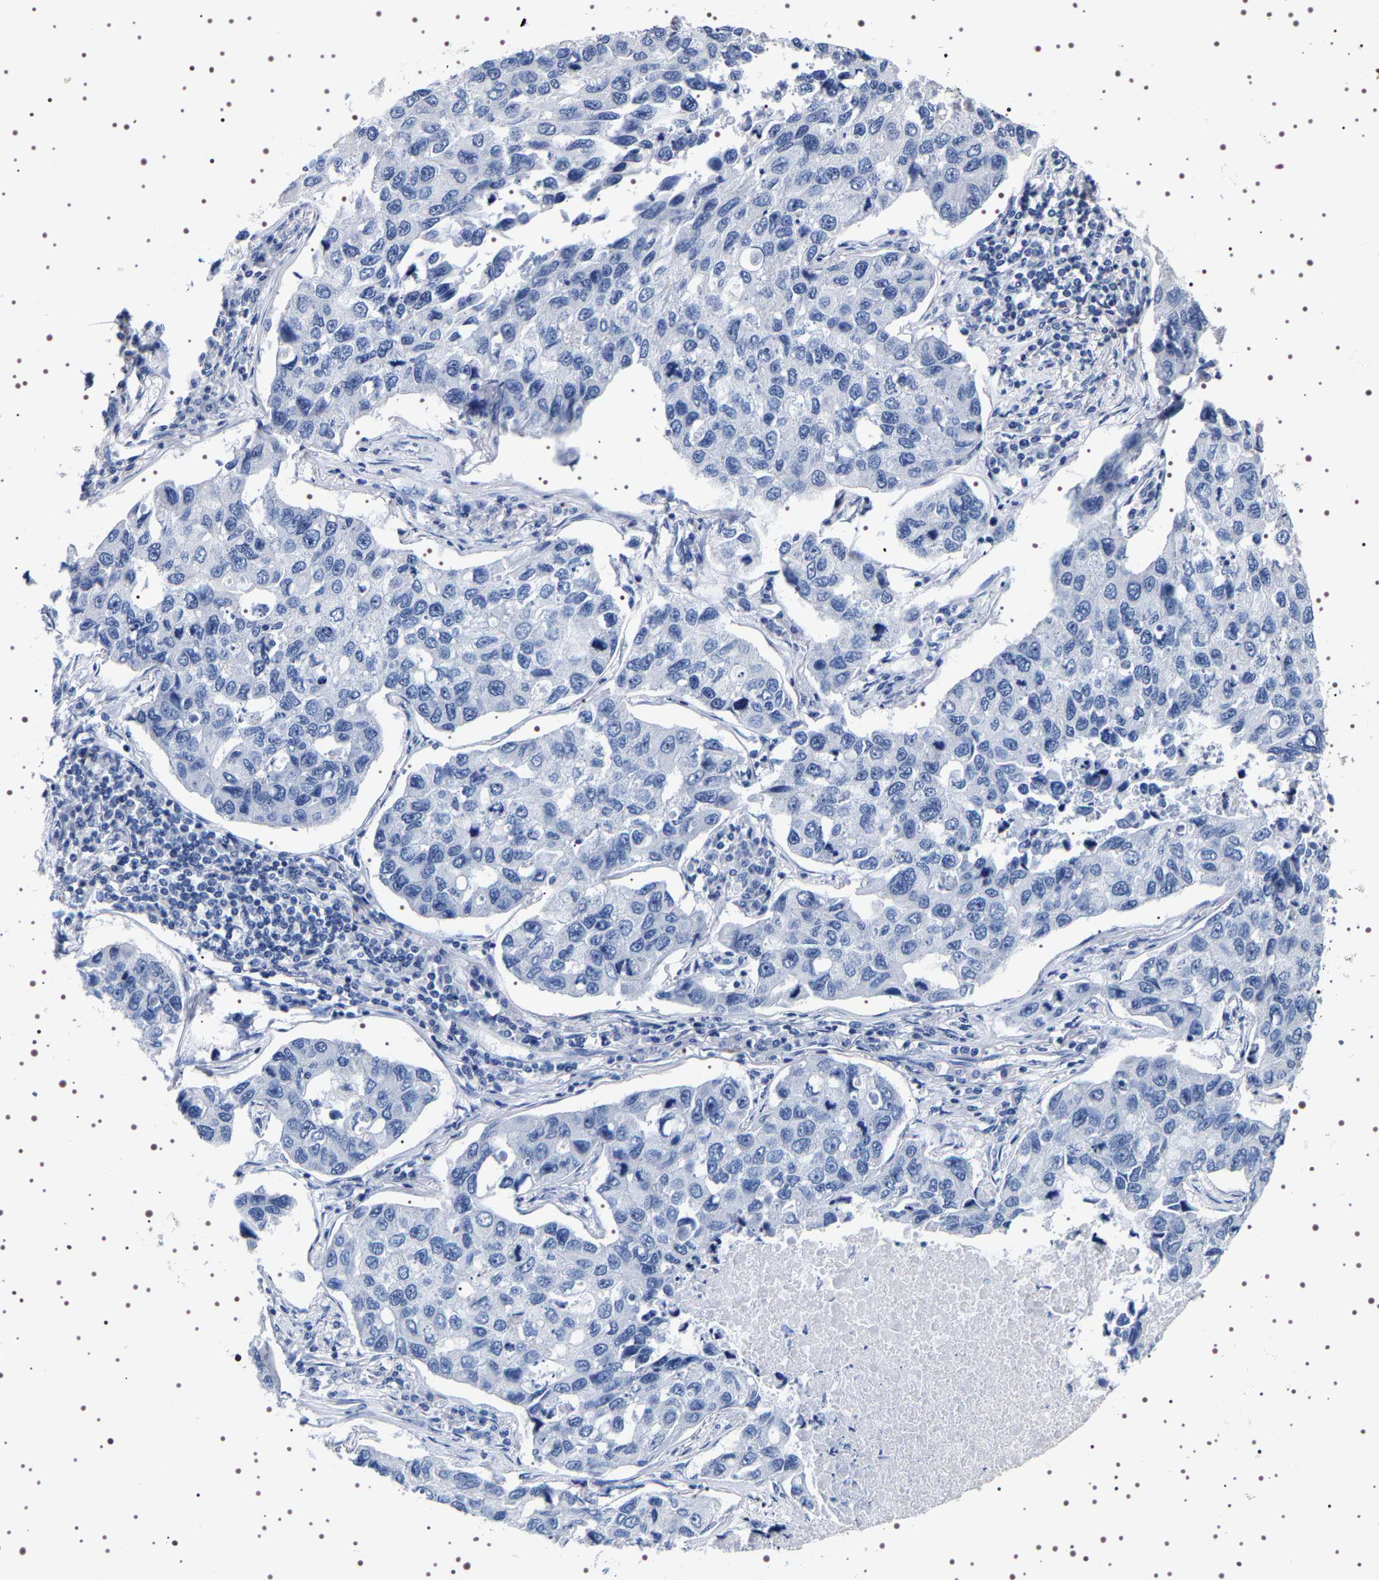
{"staining": {"intensity": "negative", "quantity": "none", "location": "none"}, "tissue": "lung cancer", "cell_type": "Tumor cells", "image_type": "cancer", "snomed": [{"axis": "morphology", "description": "Adenocarcinoma, NOS"}, {"axis": "topography", "description": "Lung"}], "caption": "A high-resolution photomicrograph shows immunohistochemistry (IHC) staining of lung adenocarcinoma, which reveals no significant staining in tumor cells.", "gene": "UBQLN3", "patient": {"sex": "male", "age": 64}}